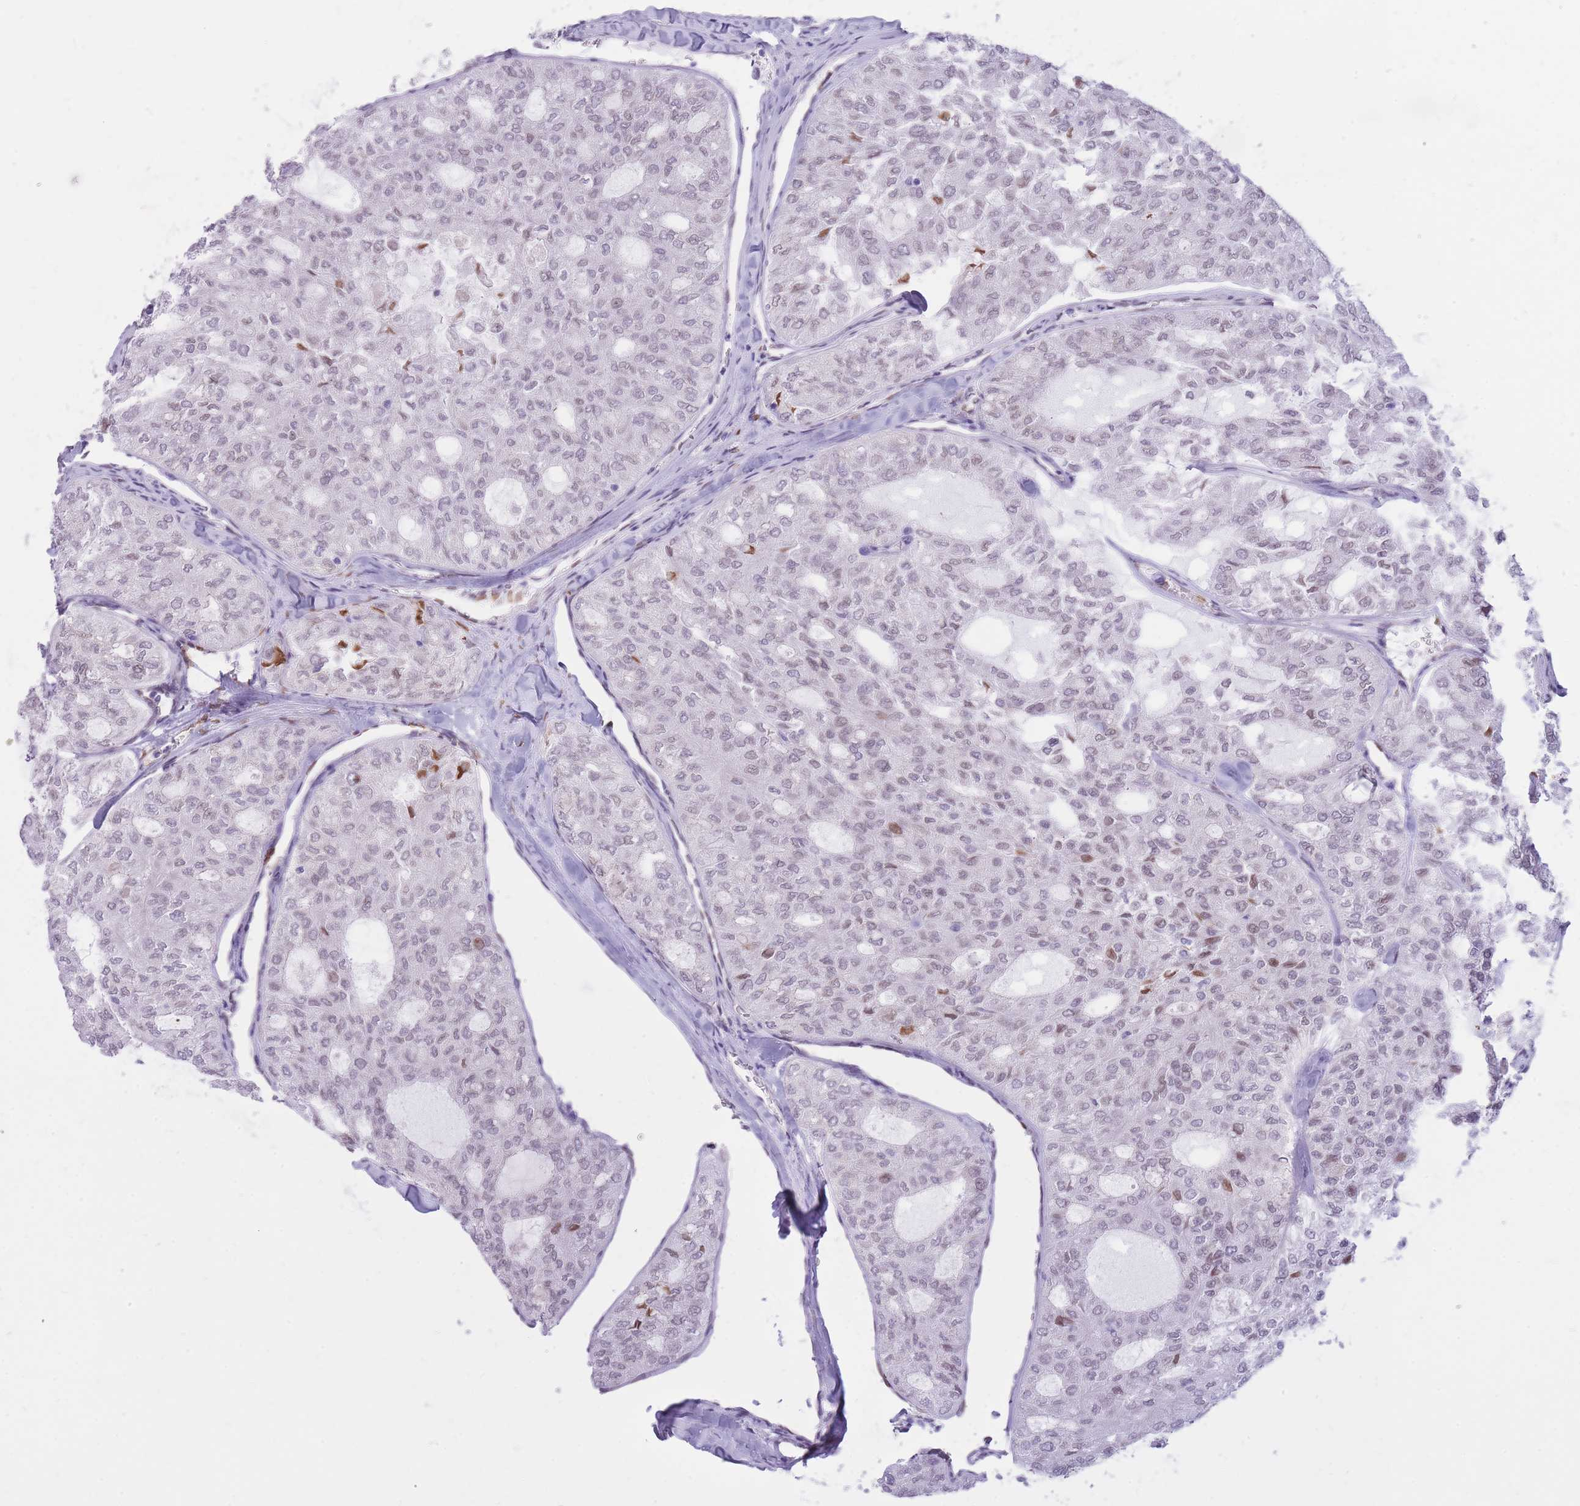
{"staining": {"intensity": "moderate", "quantity": "<25%", "location": "nuclear"}, "tissue": "thyroid cancer", "cell_type": "Tumor cells", "image_type": "cancer", "snomed": [{"axis": "morphology", "description": "Follicular adenoma carcinoma, NOS"}, {"axis": "topography", "description": "Thyroid gland"}], "caption": "Immunohistochemistry micrograph of thyroid cancer stained for a protein (brown), which reveals low levels of moderate nuclear positivity in approximately <25% of tumor cells.", "gene": "HOOK2", "patient": {"sex": "male", "age": 75}}